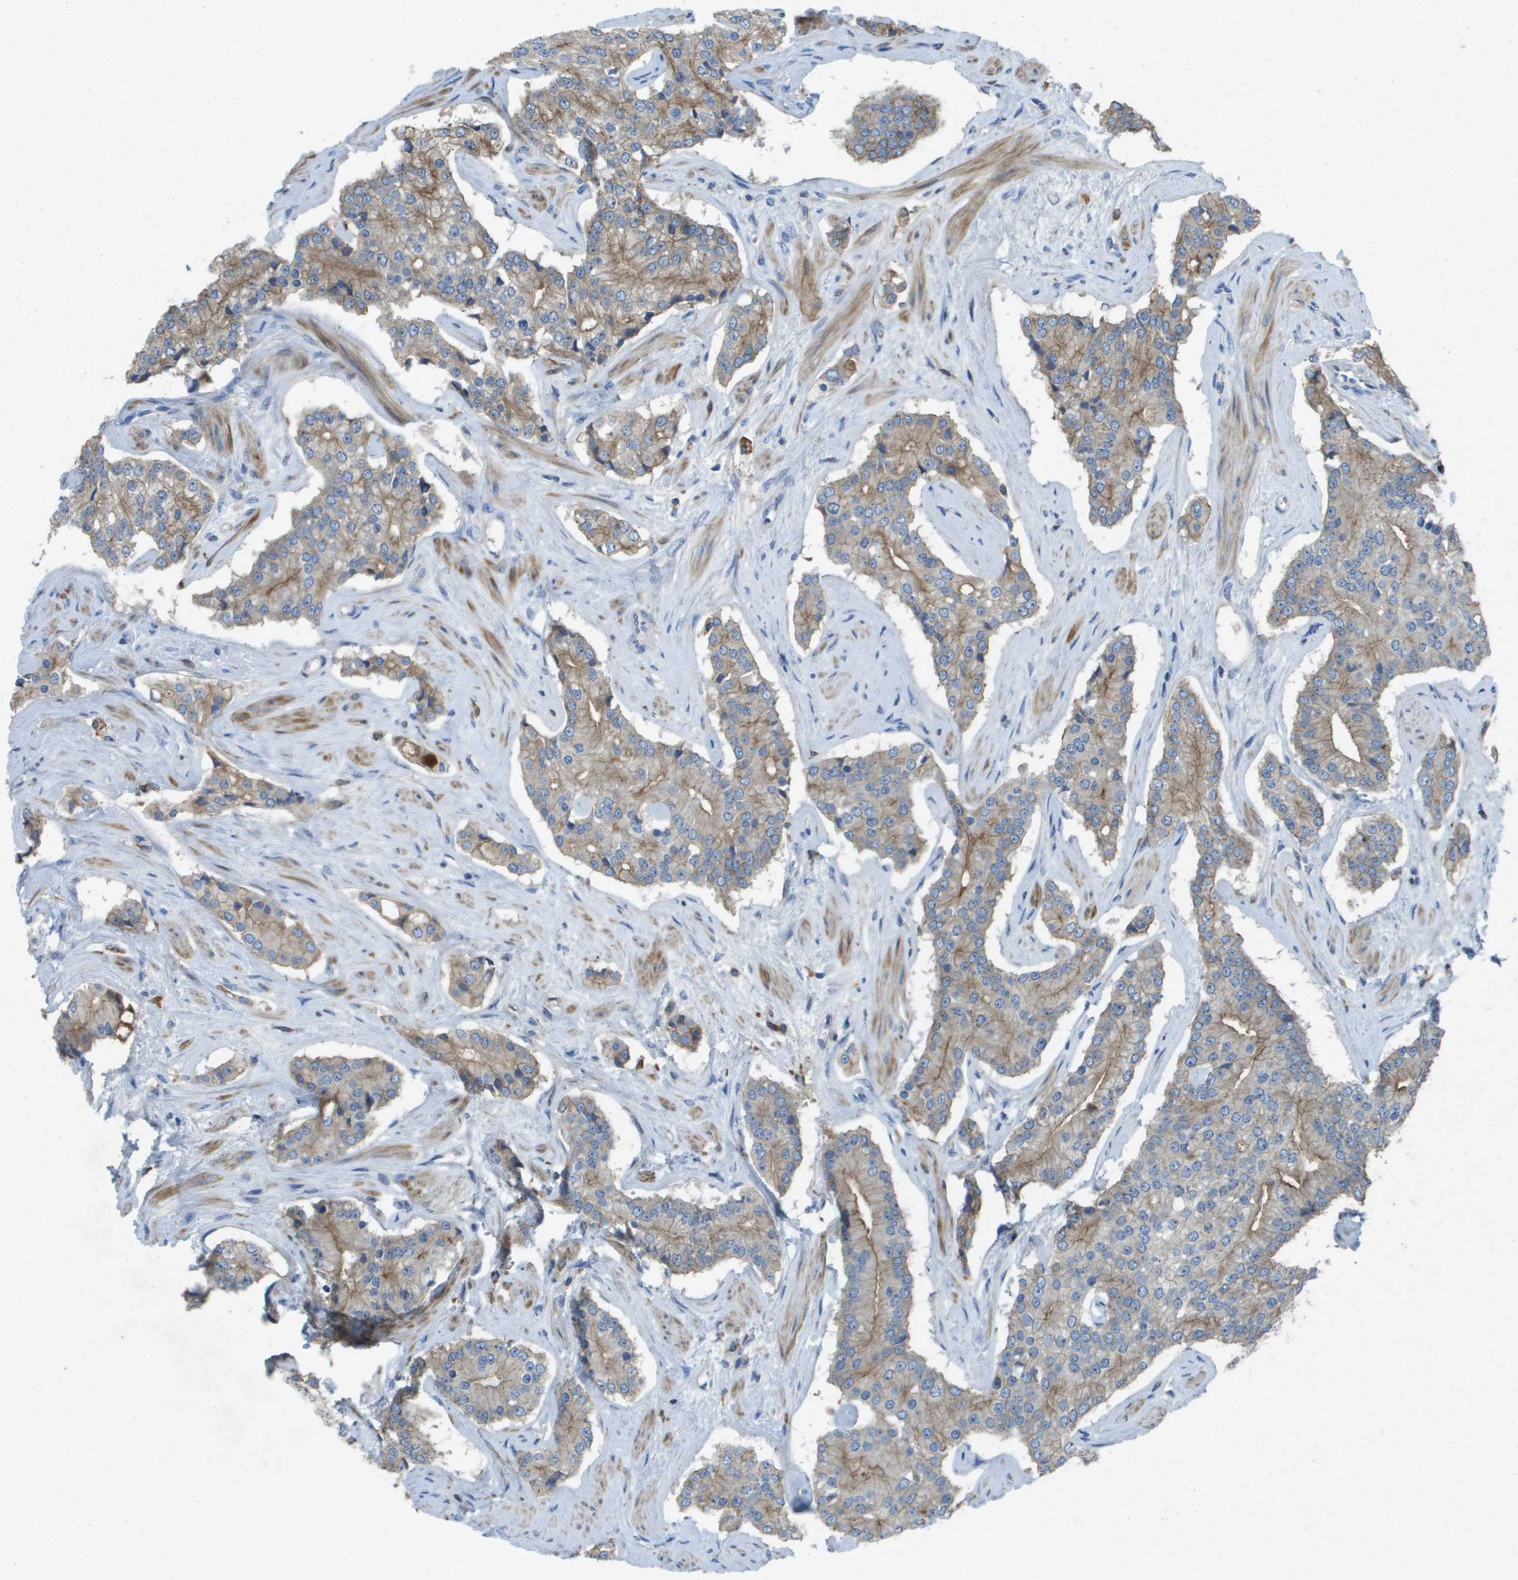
{"staining": {"intensity": "moderate", "quantity": "25%-75%", "location": "cytoplasmic/membranous"}, "tissue": "prostate cancer", "cell_type": "Tumor cells", "image_type": "cancer", "snomed": [{"axis": "morphology", "description": "Normal tissue, NOS"}, {"axis": "morphology", "description": "Adenocarcinoma, High grade"}, {"axis": "topography", "description": "Prostate"}, {"axis": "topography", "description": "Seminal veicle"}], "caption": "The immunohistochemical stain highlights moderate cytoplasmic/membranous positivity in tumor cells of prostate cancer tissue.", "gene": "CLCA4", "patient": {"sex": "male", "age": 55}}